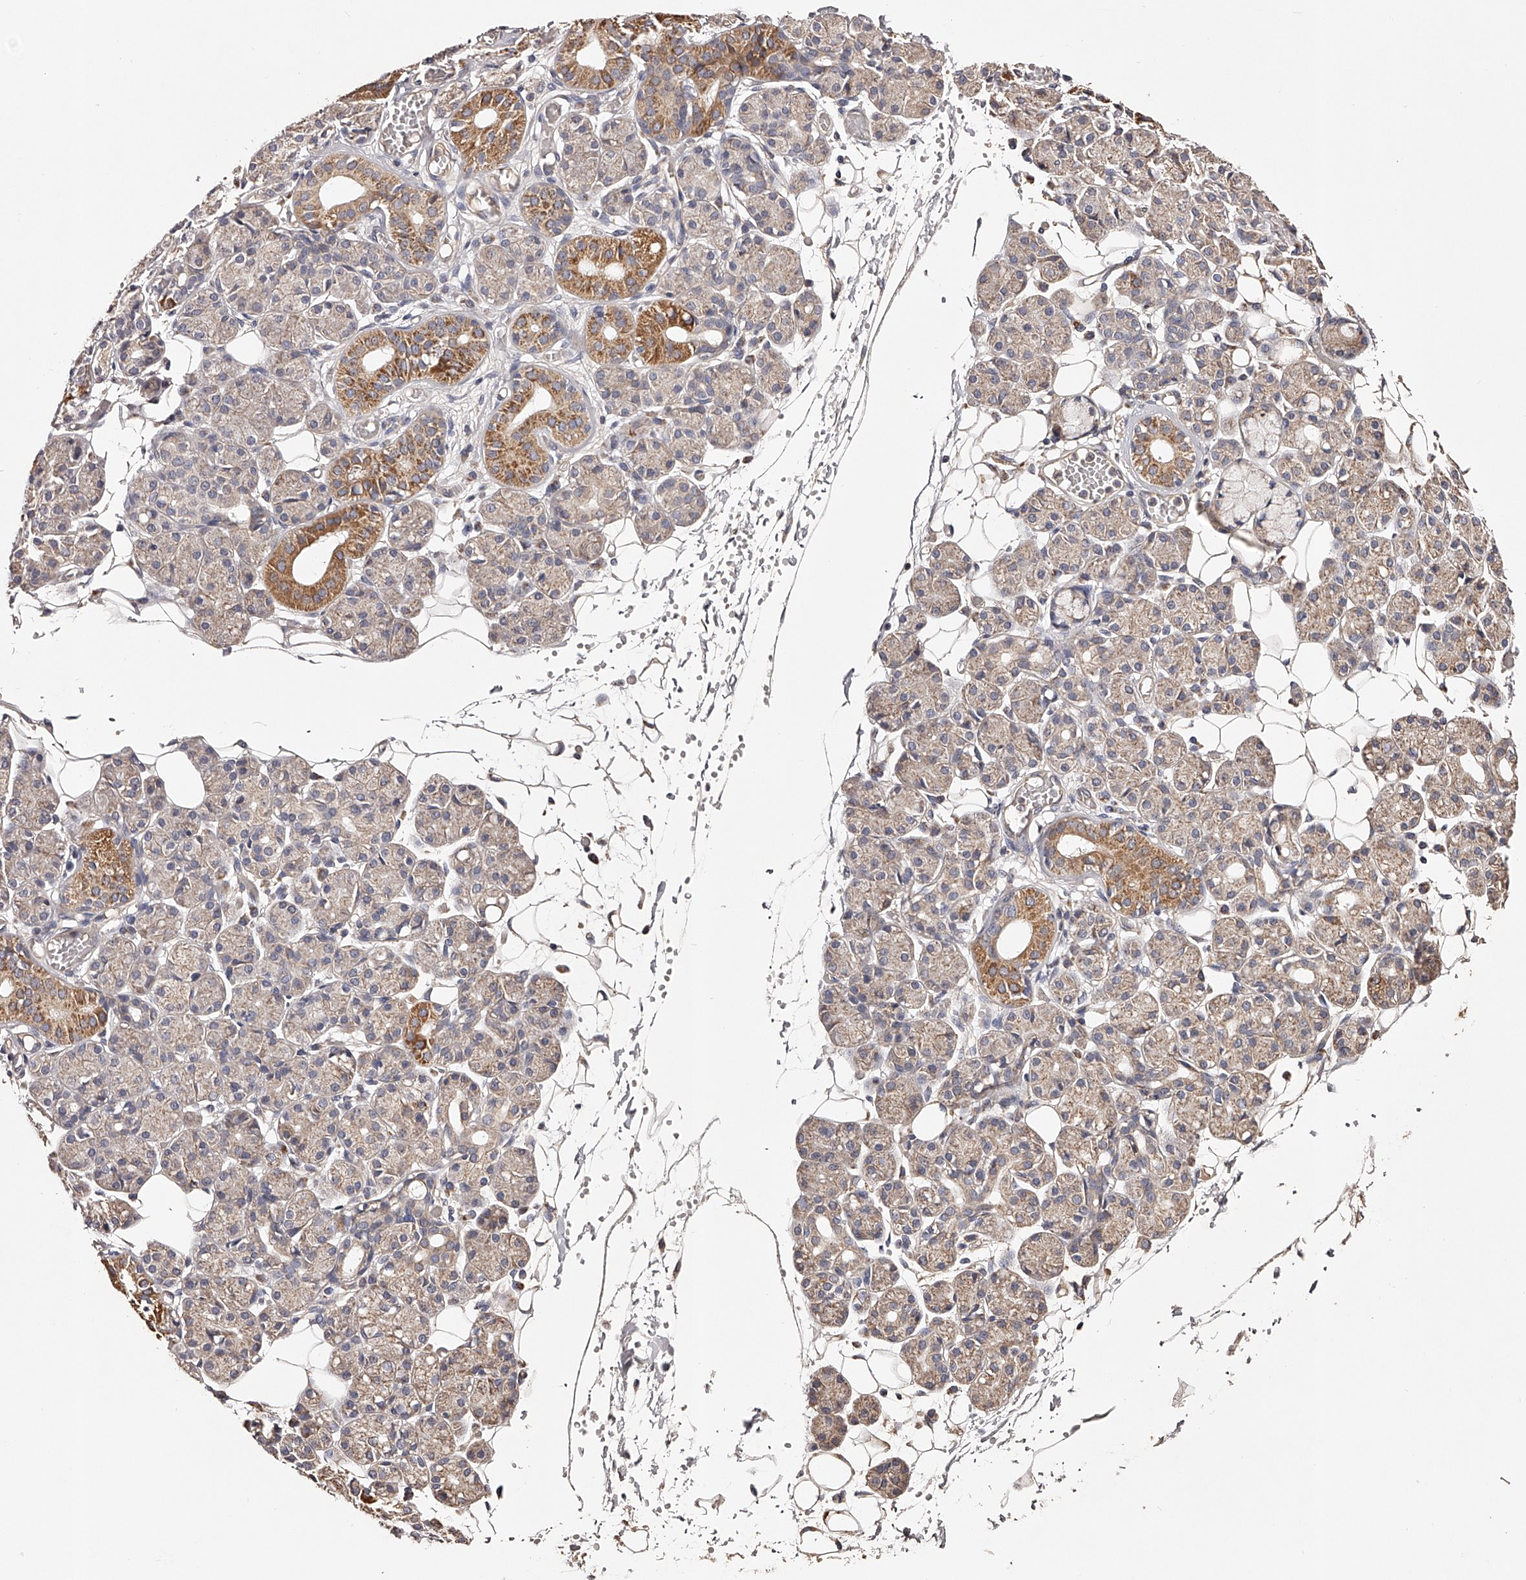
{"staining": {"intensity": "moderate", "quantity": "<25%", "location": "cytoplasmic/membranous"}, "tissue": "salivary gland", "cell_type": "Glandular cells", "image_type": "normal", "snomed": [{"axis": "morphology", "description": "Normal tissue, NOS"}, {"axis": "topography", "description": "Salivary gland"}], "caption": "DAB (3,3'-diaminobenzidine) immunohistochemical staining of unremarkable salivary gland demonstrates moderate cytoplasmic/membranous protein expression in about <25% of glandular cells. (DAB IHC, brown staining for protein, blue staining for nuclei).", "gene": "USP21", "patient": {"sex": "male", "age": 63}}